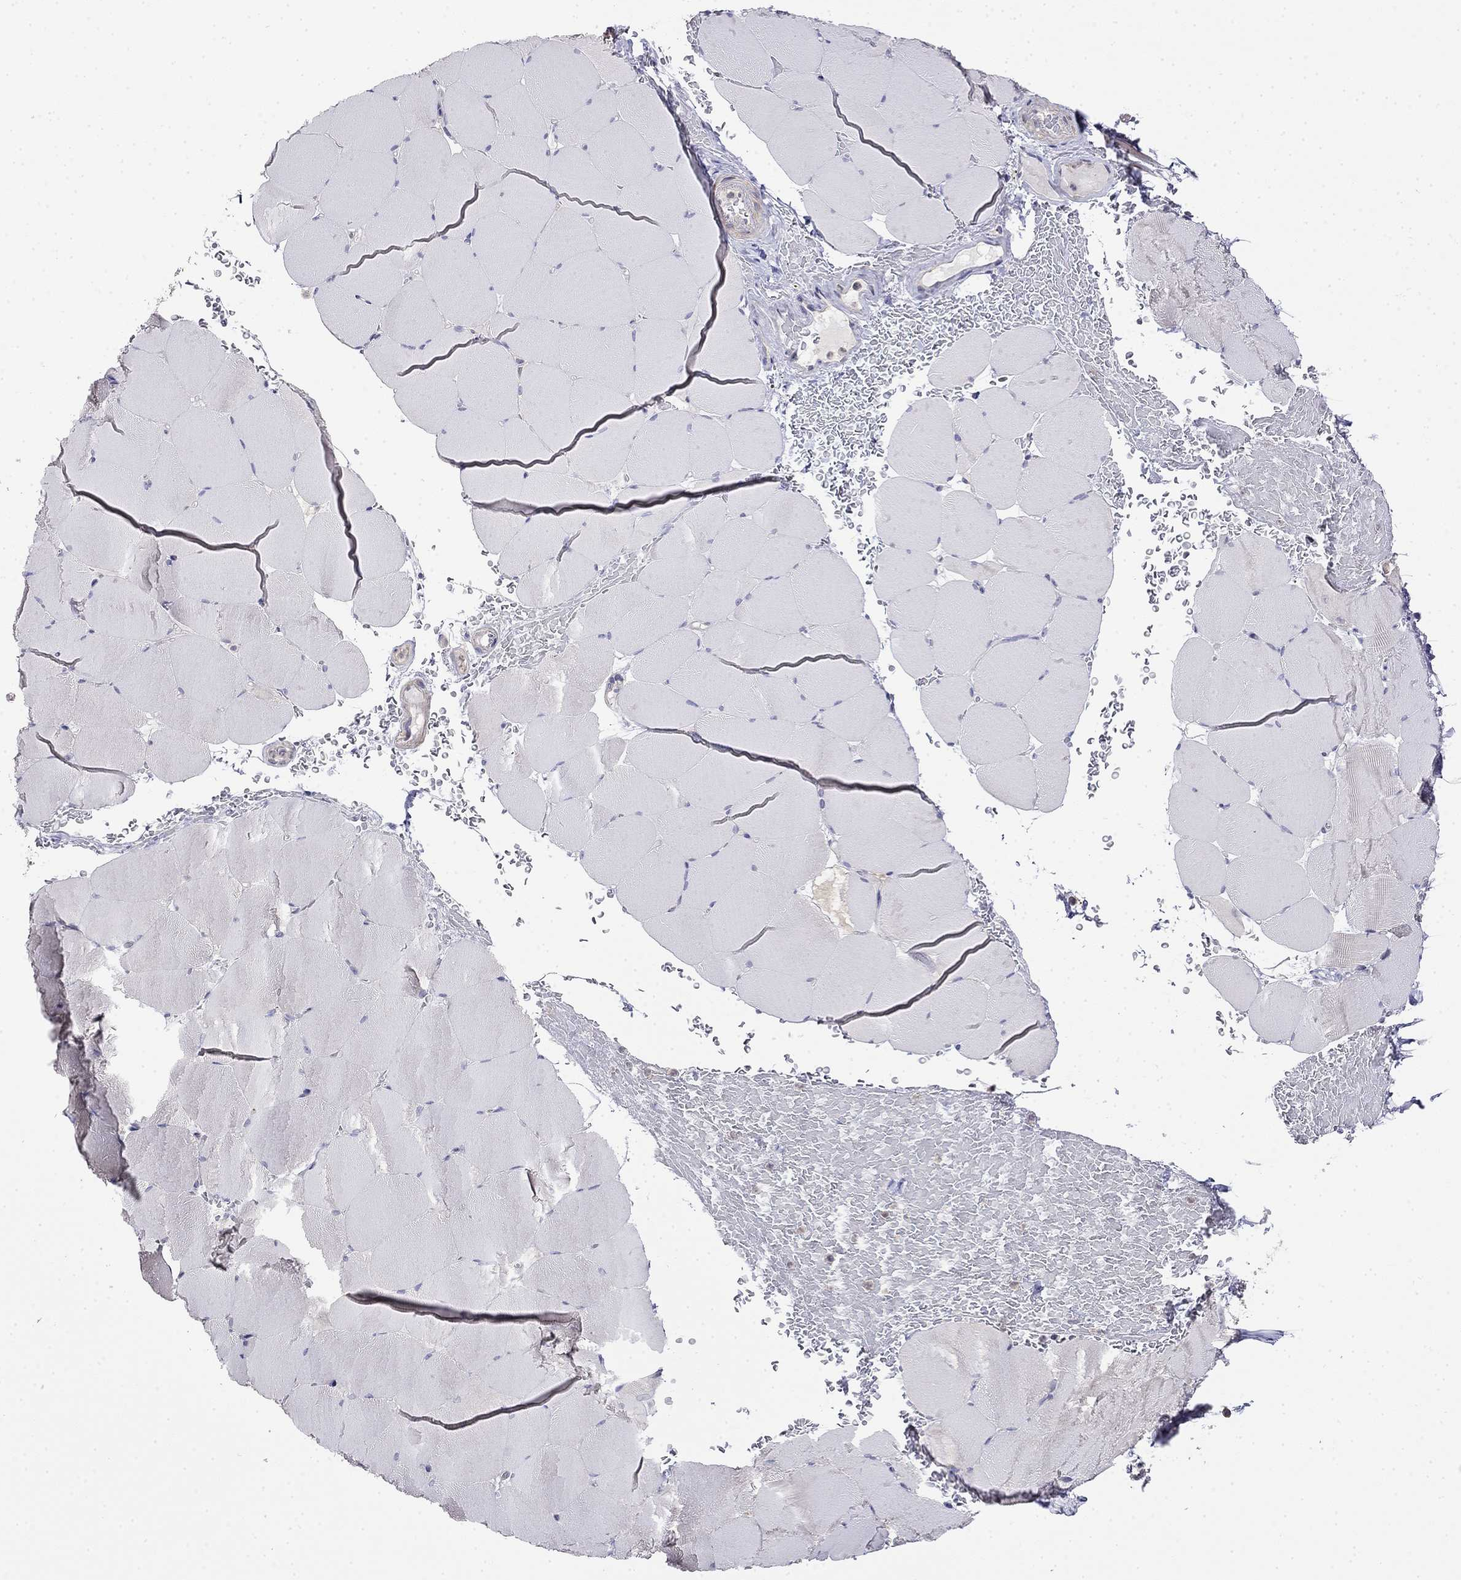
{"staining": {"intensity": "negative", "quantity": "none", "location": "none"}, "tissue": "skeletal muscle", "cell_type": "Myocytes", "image_type": "normal", "snomed": [{"axis": "morphology", "description": "Normal tissue, NOS"}, {"axis": "topography", "description": "Skeletal muscle"}], "caption": "Skeletal muscle was stained to show a protein in brown. There is no significant expression in myocytes. Brightfield microscopy of immunohistochemistry stained with DAB (brown) and hematoxylin (blue), captured at high magnification.", "gene": "GUCA1B", "patient": {"sex": "female", "age": 37}}